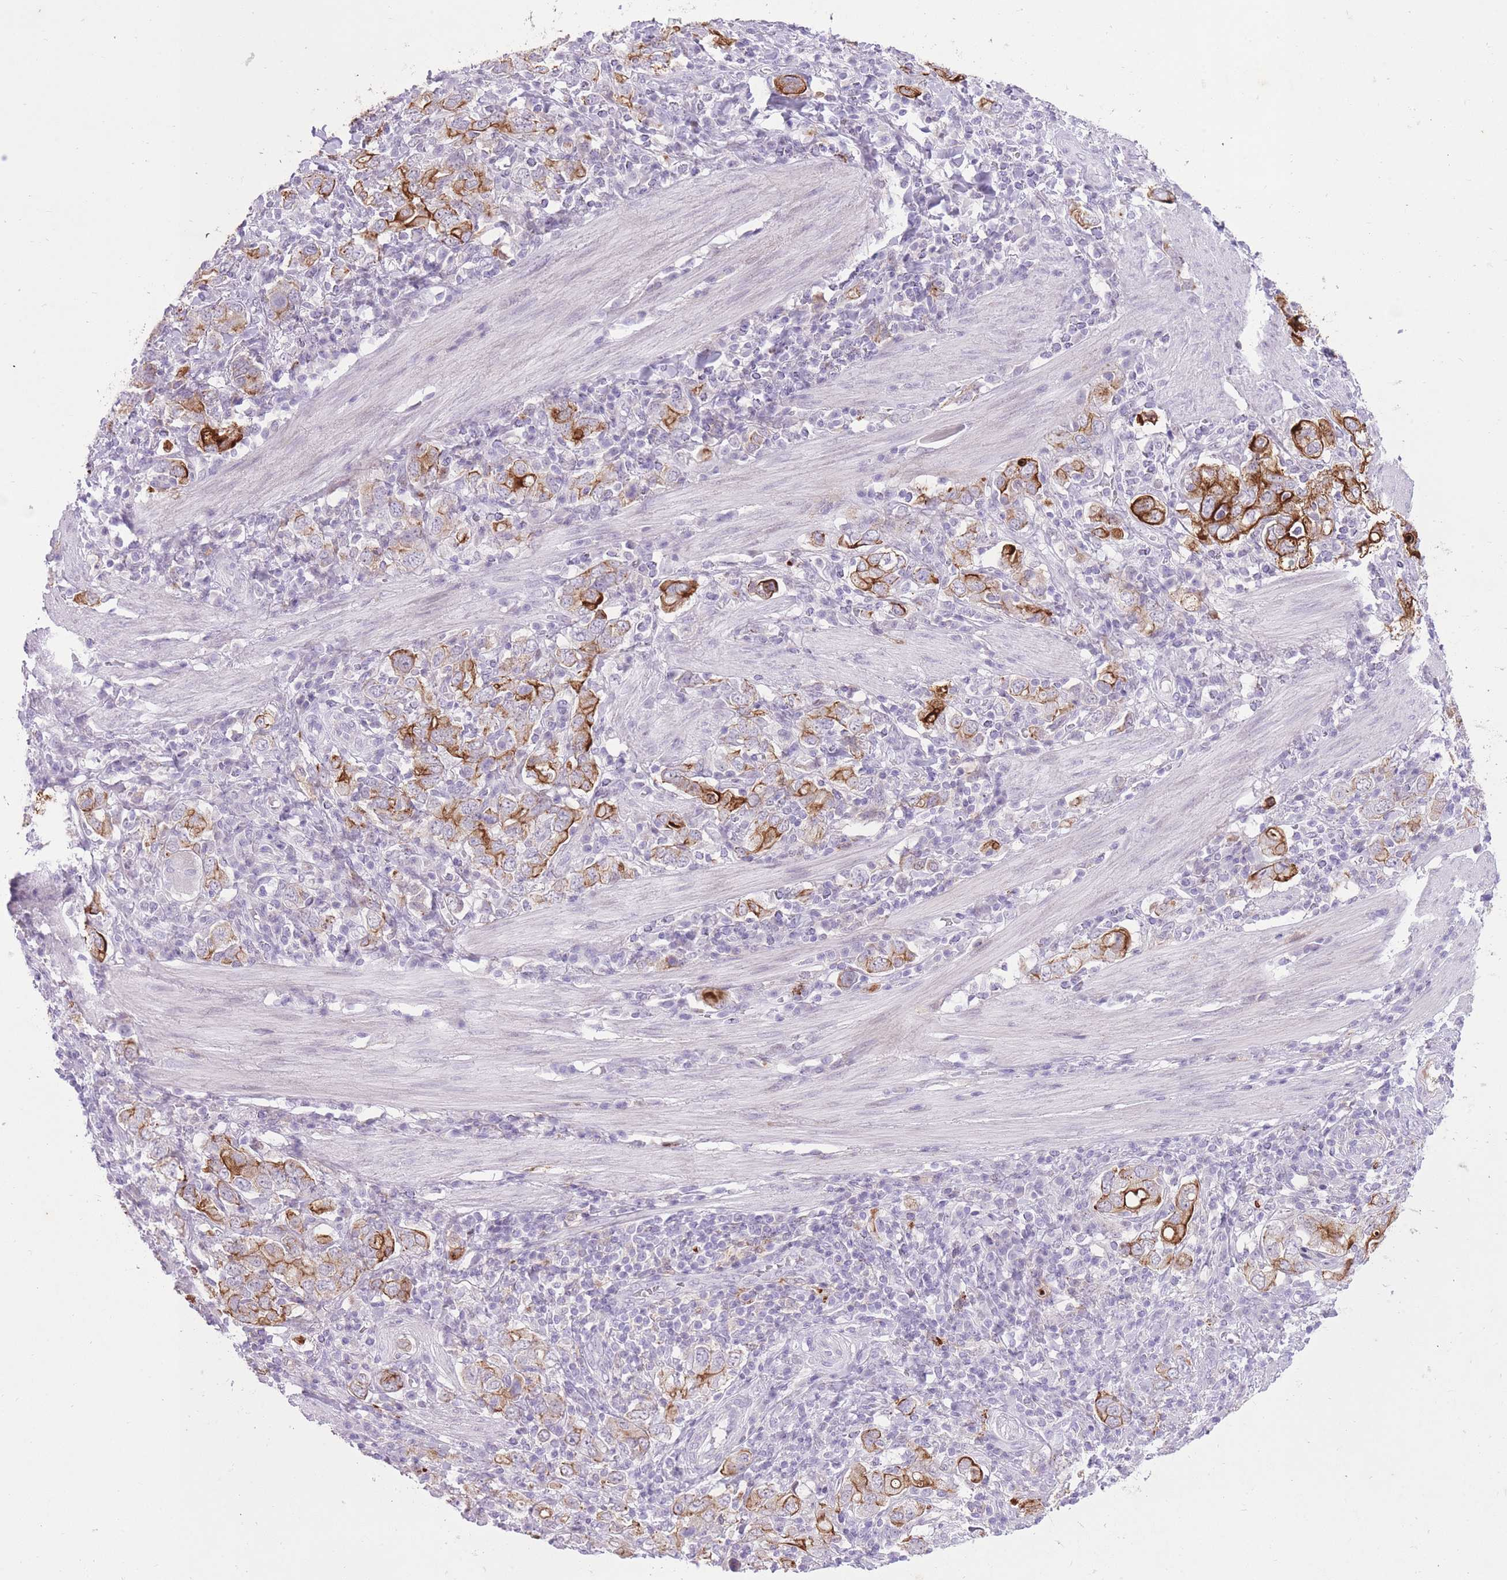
{"staining": {"intensity": "moderate", "quantity": ">75%", "location": "cytoplasmic/membranous"}, "tissue": "stomach cancer", "cell_type": "Tumor cells", "image_type": "cancer", "snomed": [{"axis": "morphology", "description": "Adenocarcinoma, NOS"}, {"axis": "topography", "description": "Stomach, upper"}, {"axis": "topography", "description": "Stomach"}], "caption": "Brown immunohistochemical staining in adenocarcinoma (stomach) shows moderate cytoplasmic/membranous positivity in about >75% of tumor cells.", "gene": "MEIS3", "patient": {"sex": "male", "age": 62}}